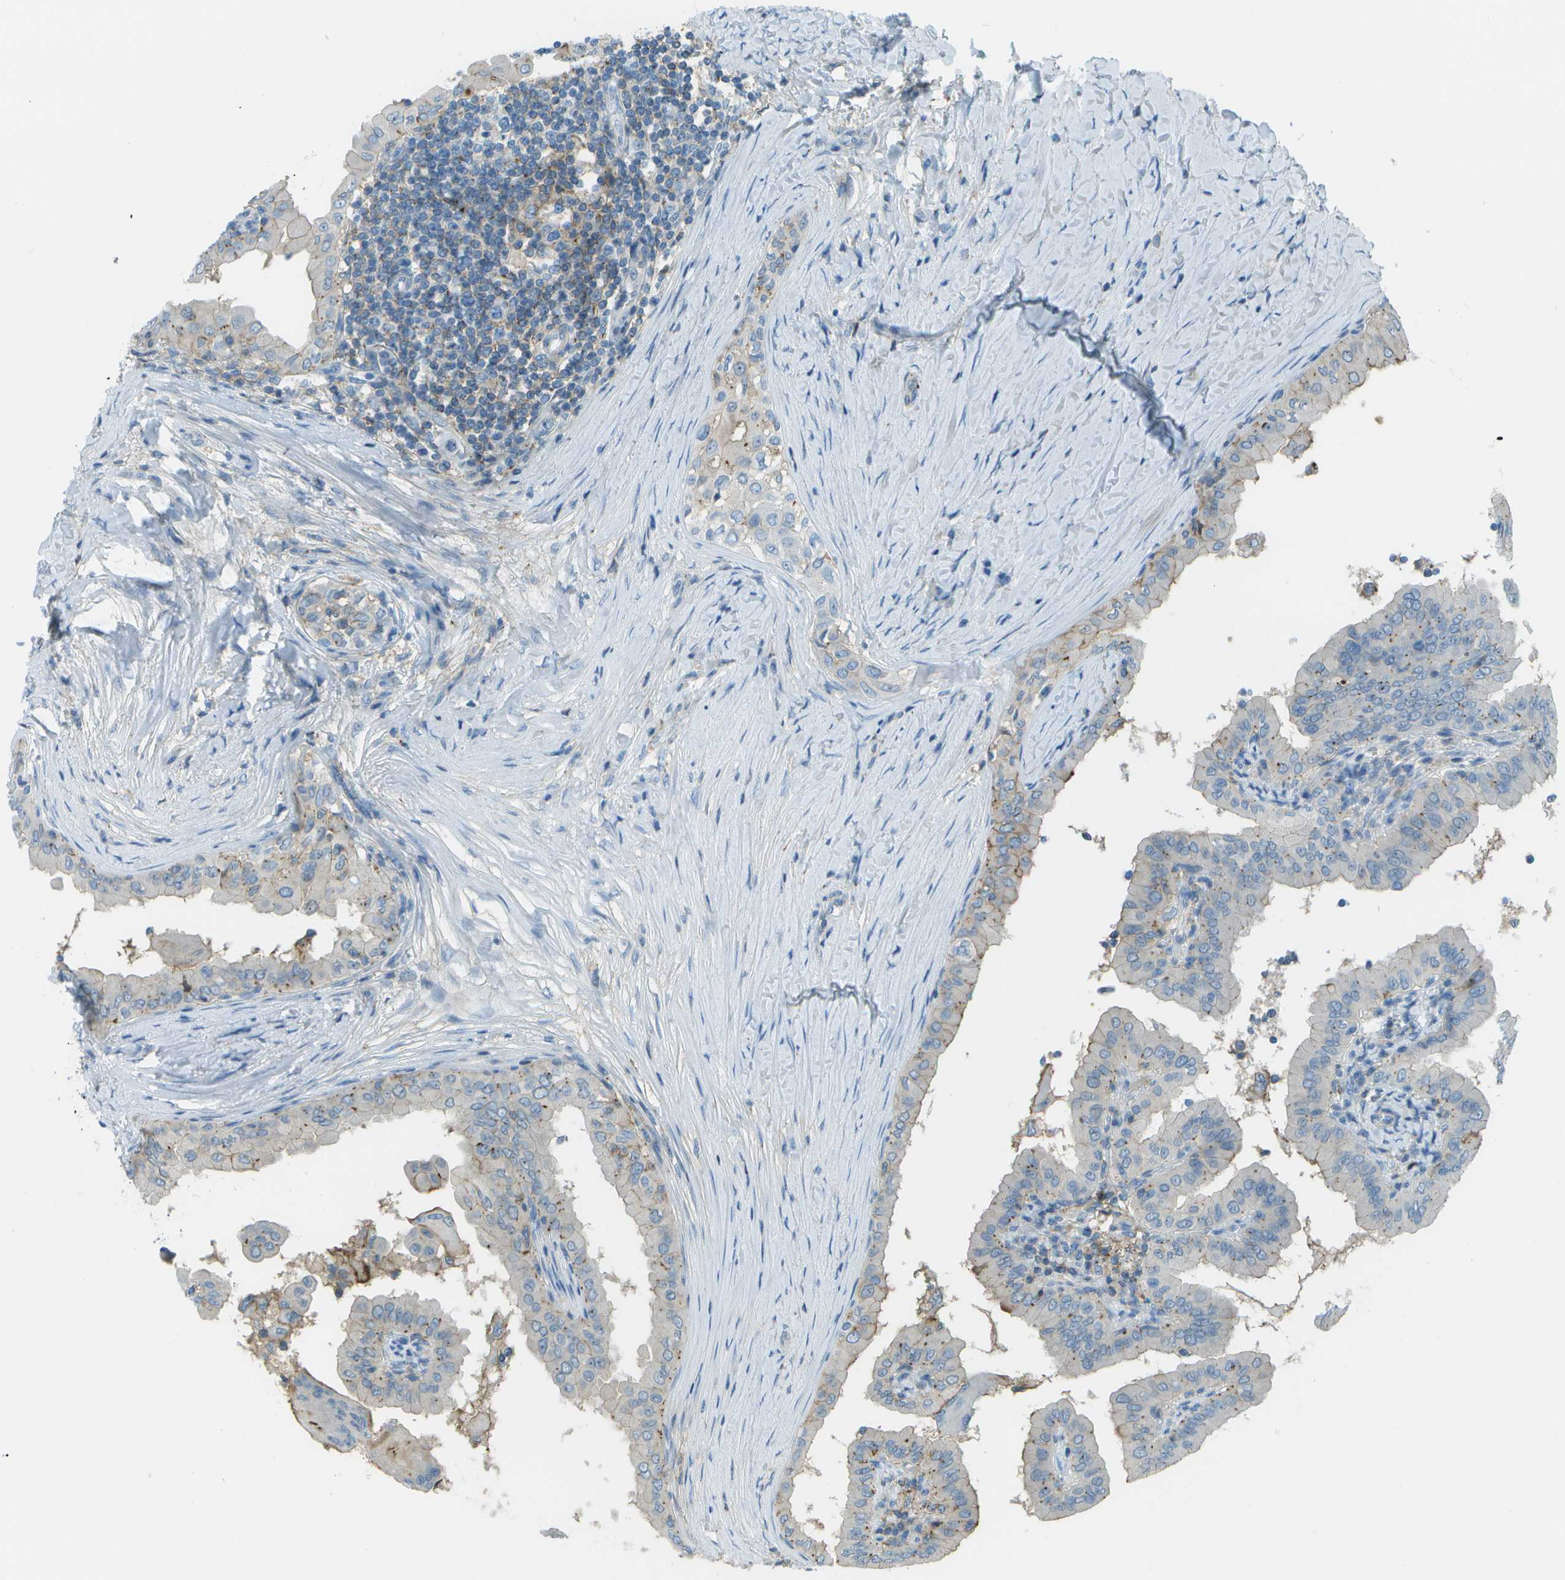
{"staining": {"intensity": "moderate", "quantity": "<25%", "location": "cytoplasmic/membranous"}, "tissue": "thyroid cancer", "cell_type": "Tumor cells", "image_type": "cancer", "snomed": [{"axis": "morphology", "description": "Papillary adenocarcinoma, NOS"}, {"axis": "topography", "description": "Thyroid gland"}], "caption": "This image reveals papillary adenocarcinoma (thyroid) stained with immunohistochemistry to label a protein in brown. The cytoplasmic/membranous of tumor cells show moderate positivity for the protein. Nuclei are counter-stained blue.", "gene": "LRRC66", "patient": {"sex": "male", "age": 33}}